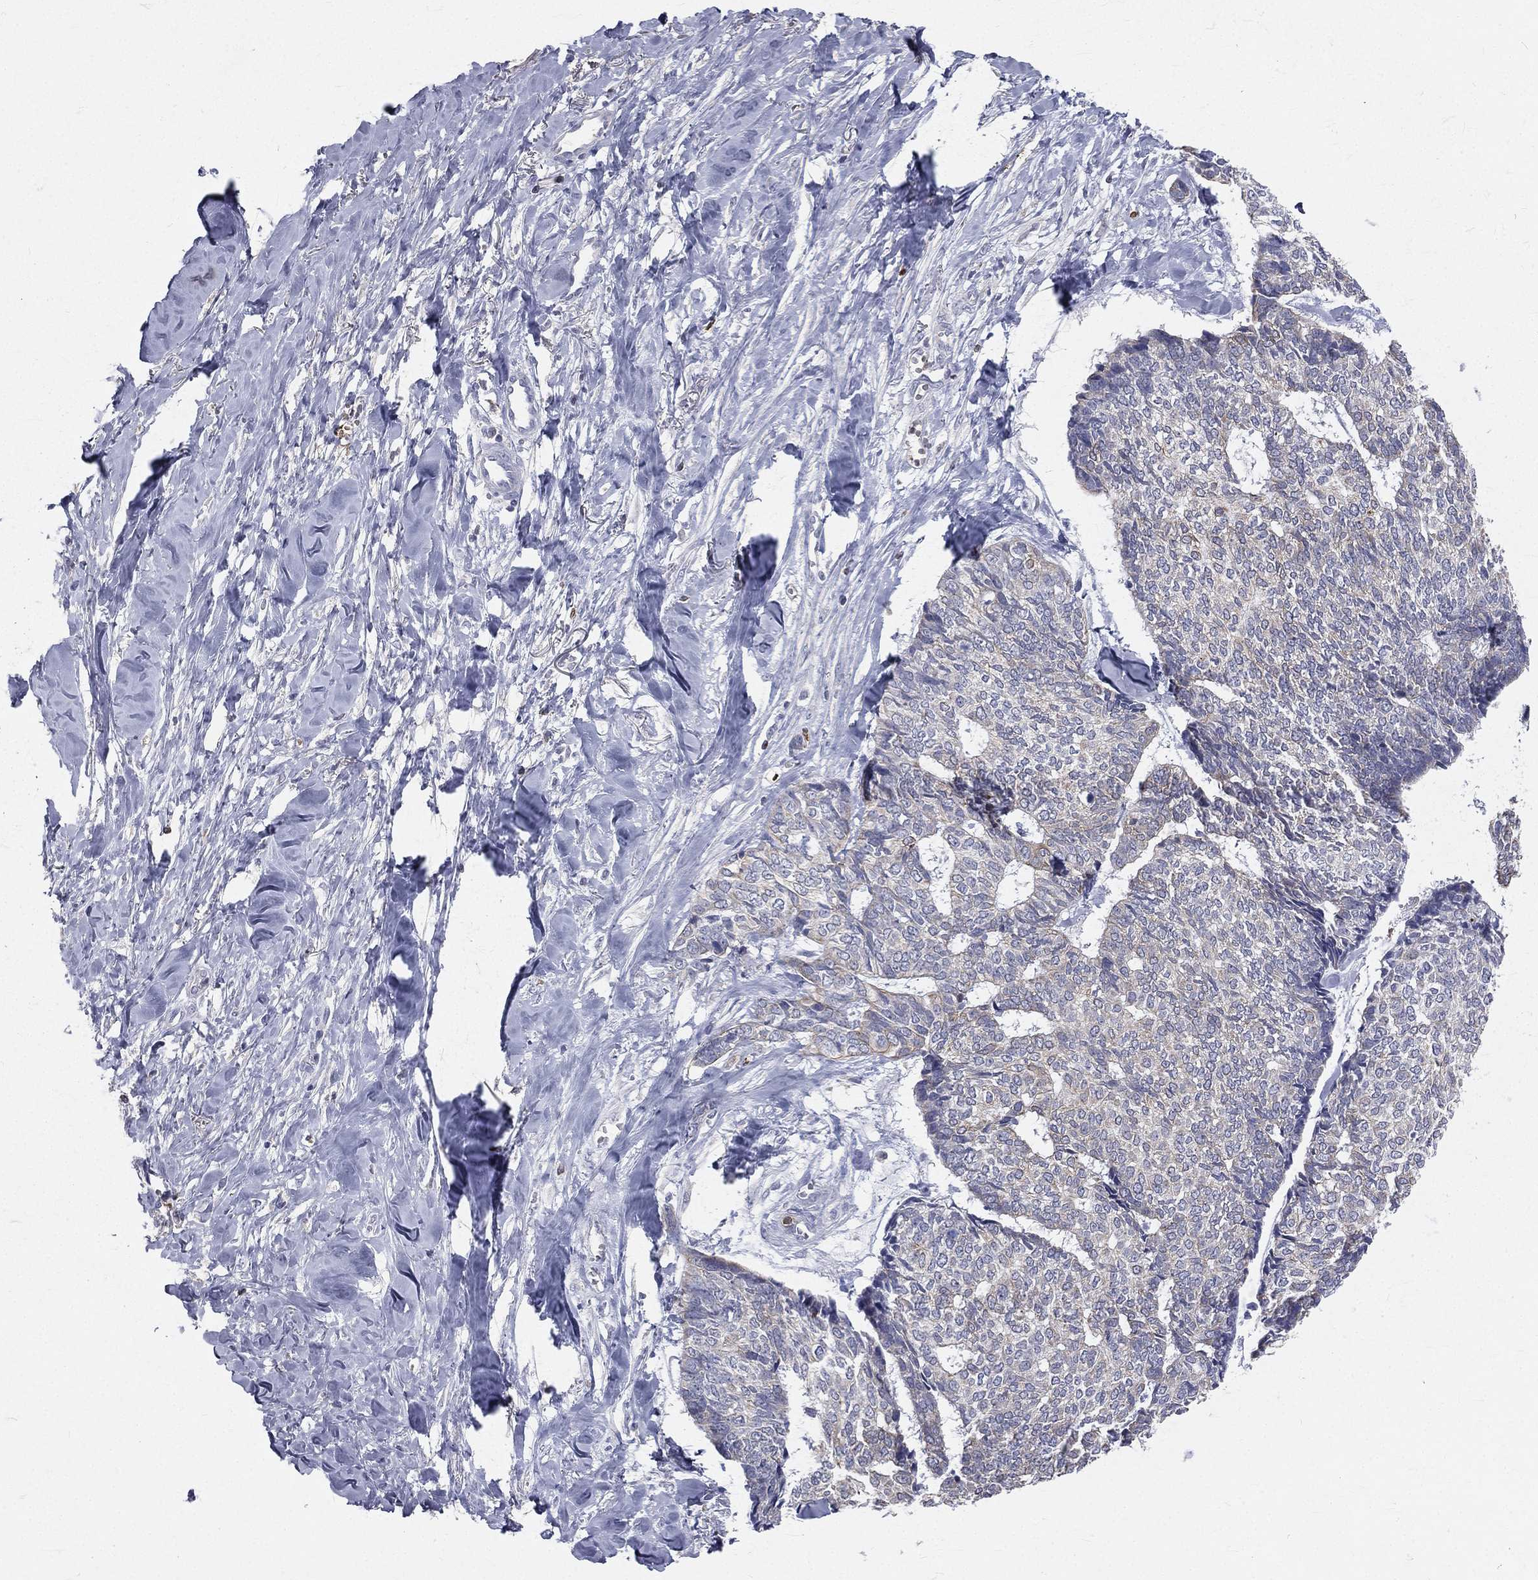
{"staining": {"intensity": "negative", "quantity": "none", "location": "none"}, "tissue": "skin cancer", "cell_type": "Tumor cells", "image_type": "cancer", "snomed": [{"axis": "morphology", "description": "Basal cell carcinoma"}, {"axis": "topography", "description": "Skin"}], "caption": "This is an immunohistochemistry (IHC) photomicrograph of skin cancer. There is no staining in tumor cells.", "gene": "CTSW", "patient": {"sex": "male", "age": 86}}